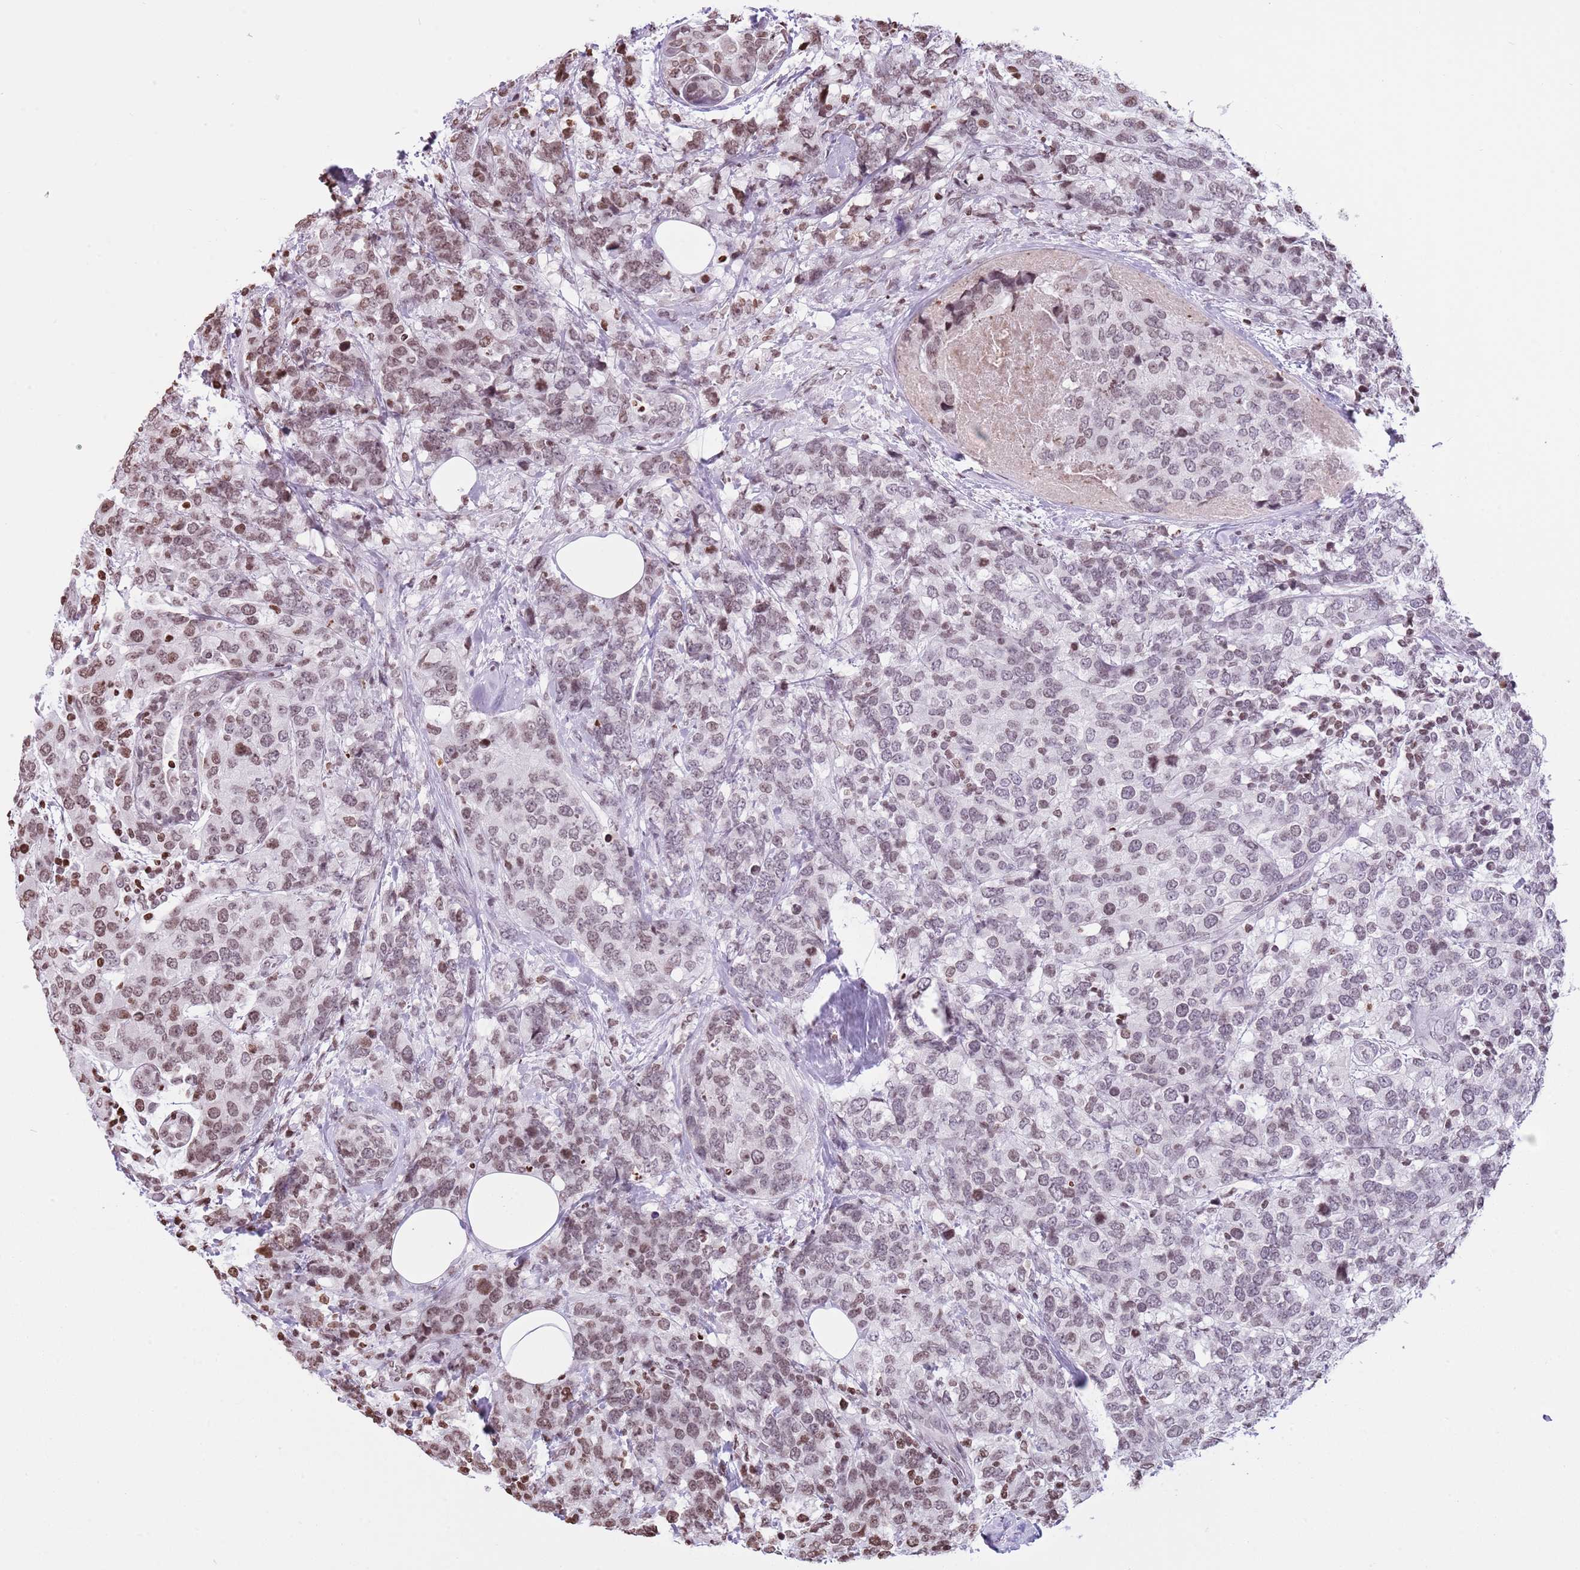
{"staining": {"intensity": "moderate", "quantity": "25%-75%", "location": "nuclear"}, "tissue": "breast cancer", "cell_type": "Tumor cells", "image_type": "cancer", "snomed": [{"axis": "morphology", "description": "Lobular carcinoma"}, {"axis": "topography", "description": "Breast"}], "caption": "Brown immunohistochemical staining in human breast cancer (lobular carcinoma) shows moderate nuclear positivity in about 25%-75% of tumor cells.", "gene": "KPNA3", "patient": {"sex": "female", "age": 59}}